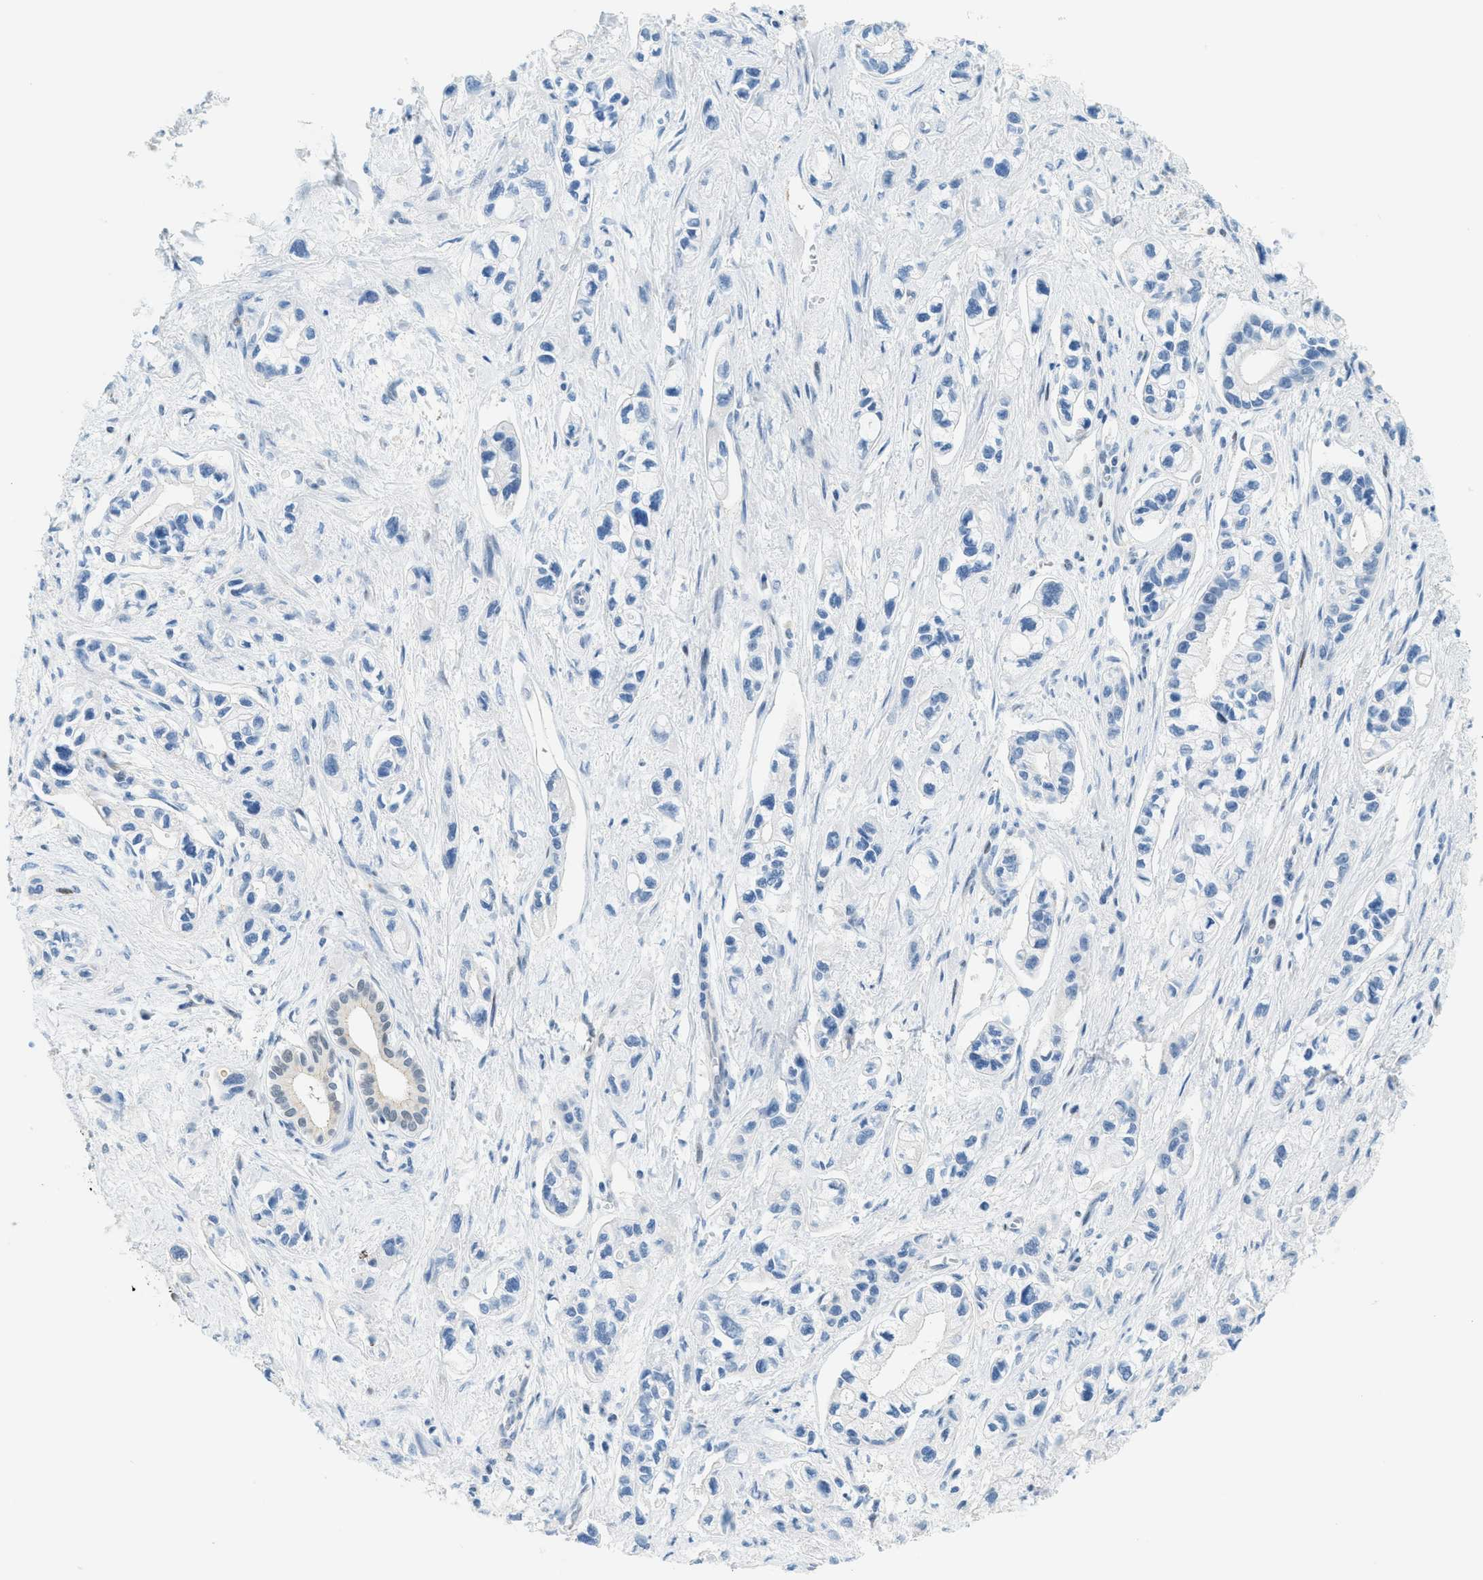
{"staining": {"intensity": "negative", "quantity": "none", "location": "none"}, "tissue": "pancreatic cancer", "cell_type": "Tumor cells", "image_type": "cancer", "snomed": [{"axis": "morphology", "description": "Adenocarcinoma, NOS"}, {"axis": "topography", "description": "Pancreas"}], "caption": "An image of human adenocarcinoma (pancreatic) is negative for staining in tumor cells. The staining was performed using DAB (3,3'-diaminobenzidine) to visualize the protein expression in brown, while the nuclei were stained in blue with hematoxylin (Magnification: 20x).", "gene": "CYP4X1", "patient": {"sex": "male", "age": 74}}